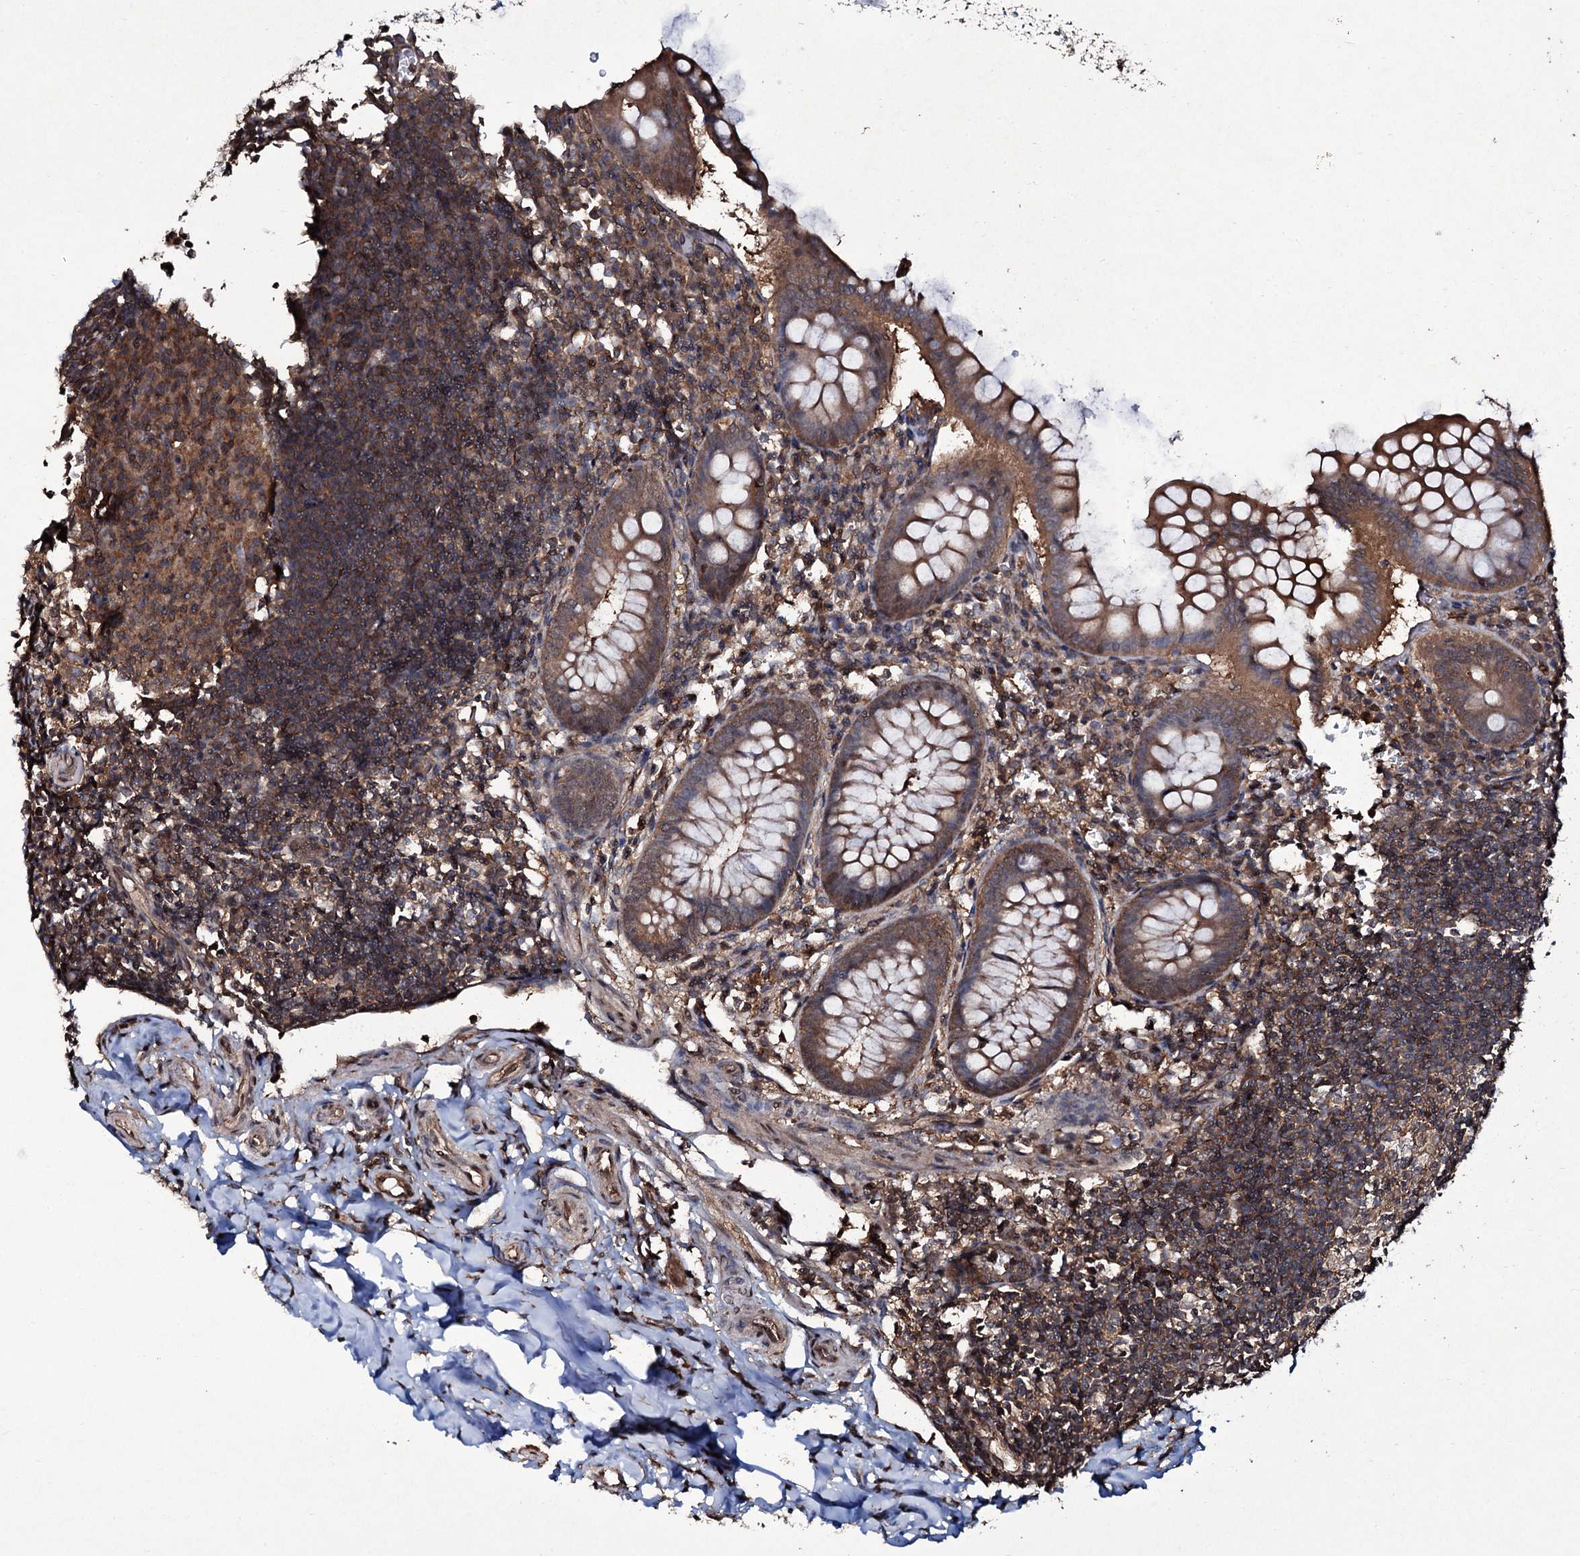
{"staining": {"intensity": "moderate", "quantity": ">75%", "location": "cytoplasmic/membranous,nuclear"}, "tissue": "appendix", "cell_type": "Glandular cells", "image_type": "normal", "snomed": [{"axis": "morphology", "description": "Normal tissue, NOS"}, {"axis": "topography", "description": "Appendix"}], "caption": "Protein expression analysis of unremarkable appendix exhibits moderate cytoplasmic/membranous,nuclear expression in approximately >75% of glandular cells. The staining is performed using DAB (3,3'-diaminobenzidine) brown chromogen to label protein expression. The nuclei are counter-stained blue using hematoxylin.", "gene": "COG6", "patient": {"sex": "female", "age": 33}}